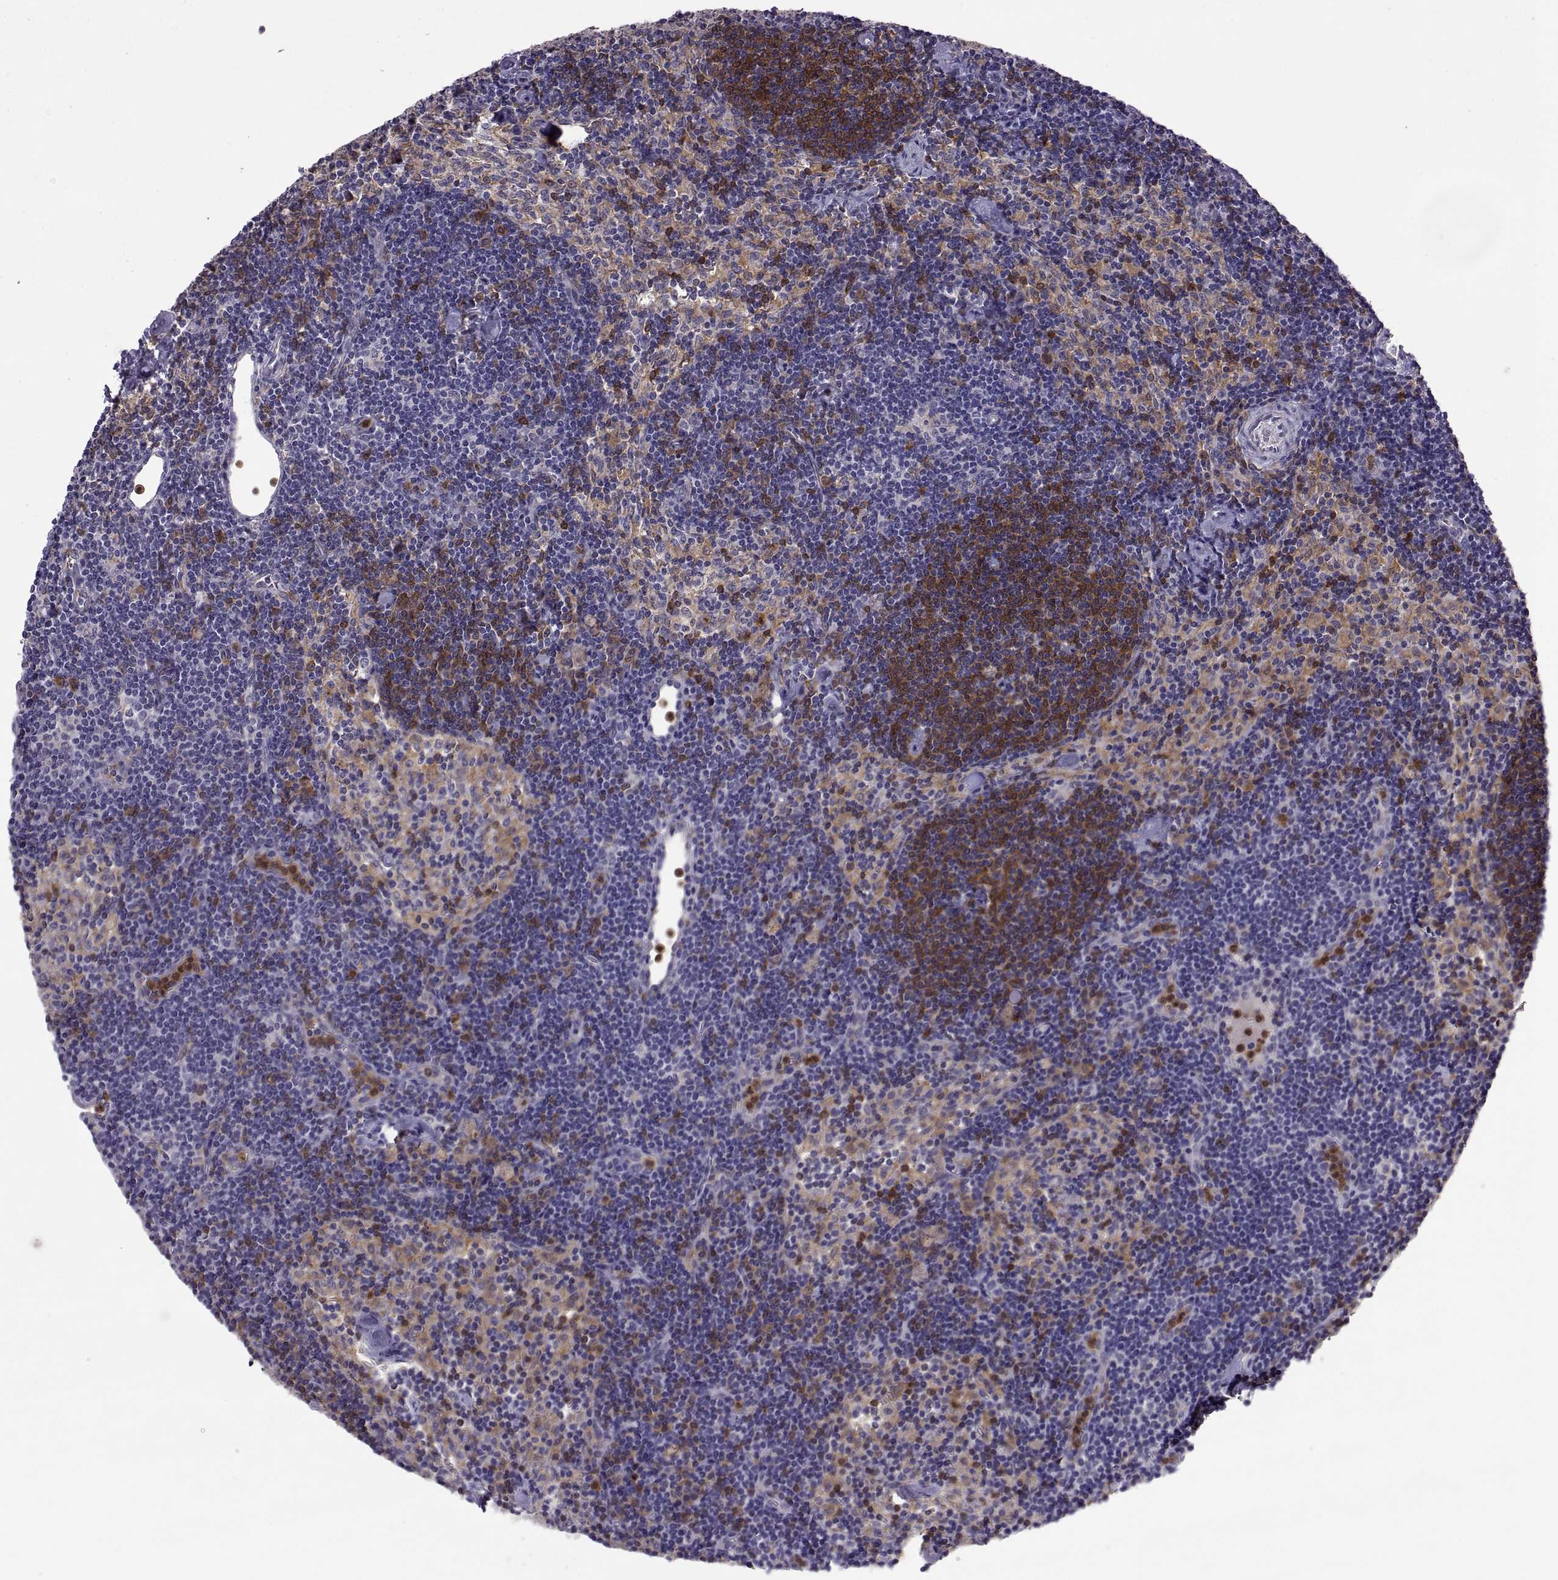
{"staining": {"intensity": "strong", "quantity": ">75%", "location": "cytoplasmic/membranous"}, "tissue": "lymph node", "cell_type": "Germinal center cells", "image_type": "normal", "snomed": [{"axis": "morphology", "description": "Normal tissue, NOS"}, {"axis": "topography", "description": "Lymph node"}], "caption": "DAB (3,3'-diaminobenzidine) immunohistochemical staining of normal human lymph node demonstrates strong cytoplasmic/membranous protein expression in approximately >75% of germinal center cells.", "gene": "DOK3", "patient": {"sex": "female", "age": 42}}